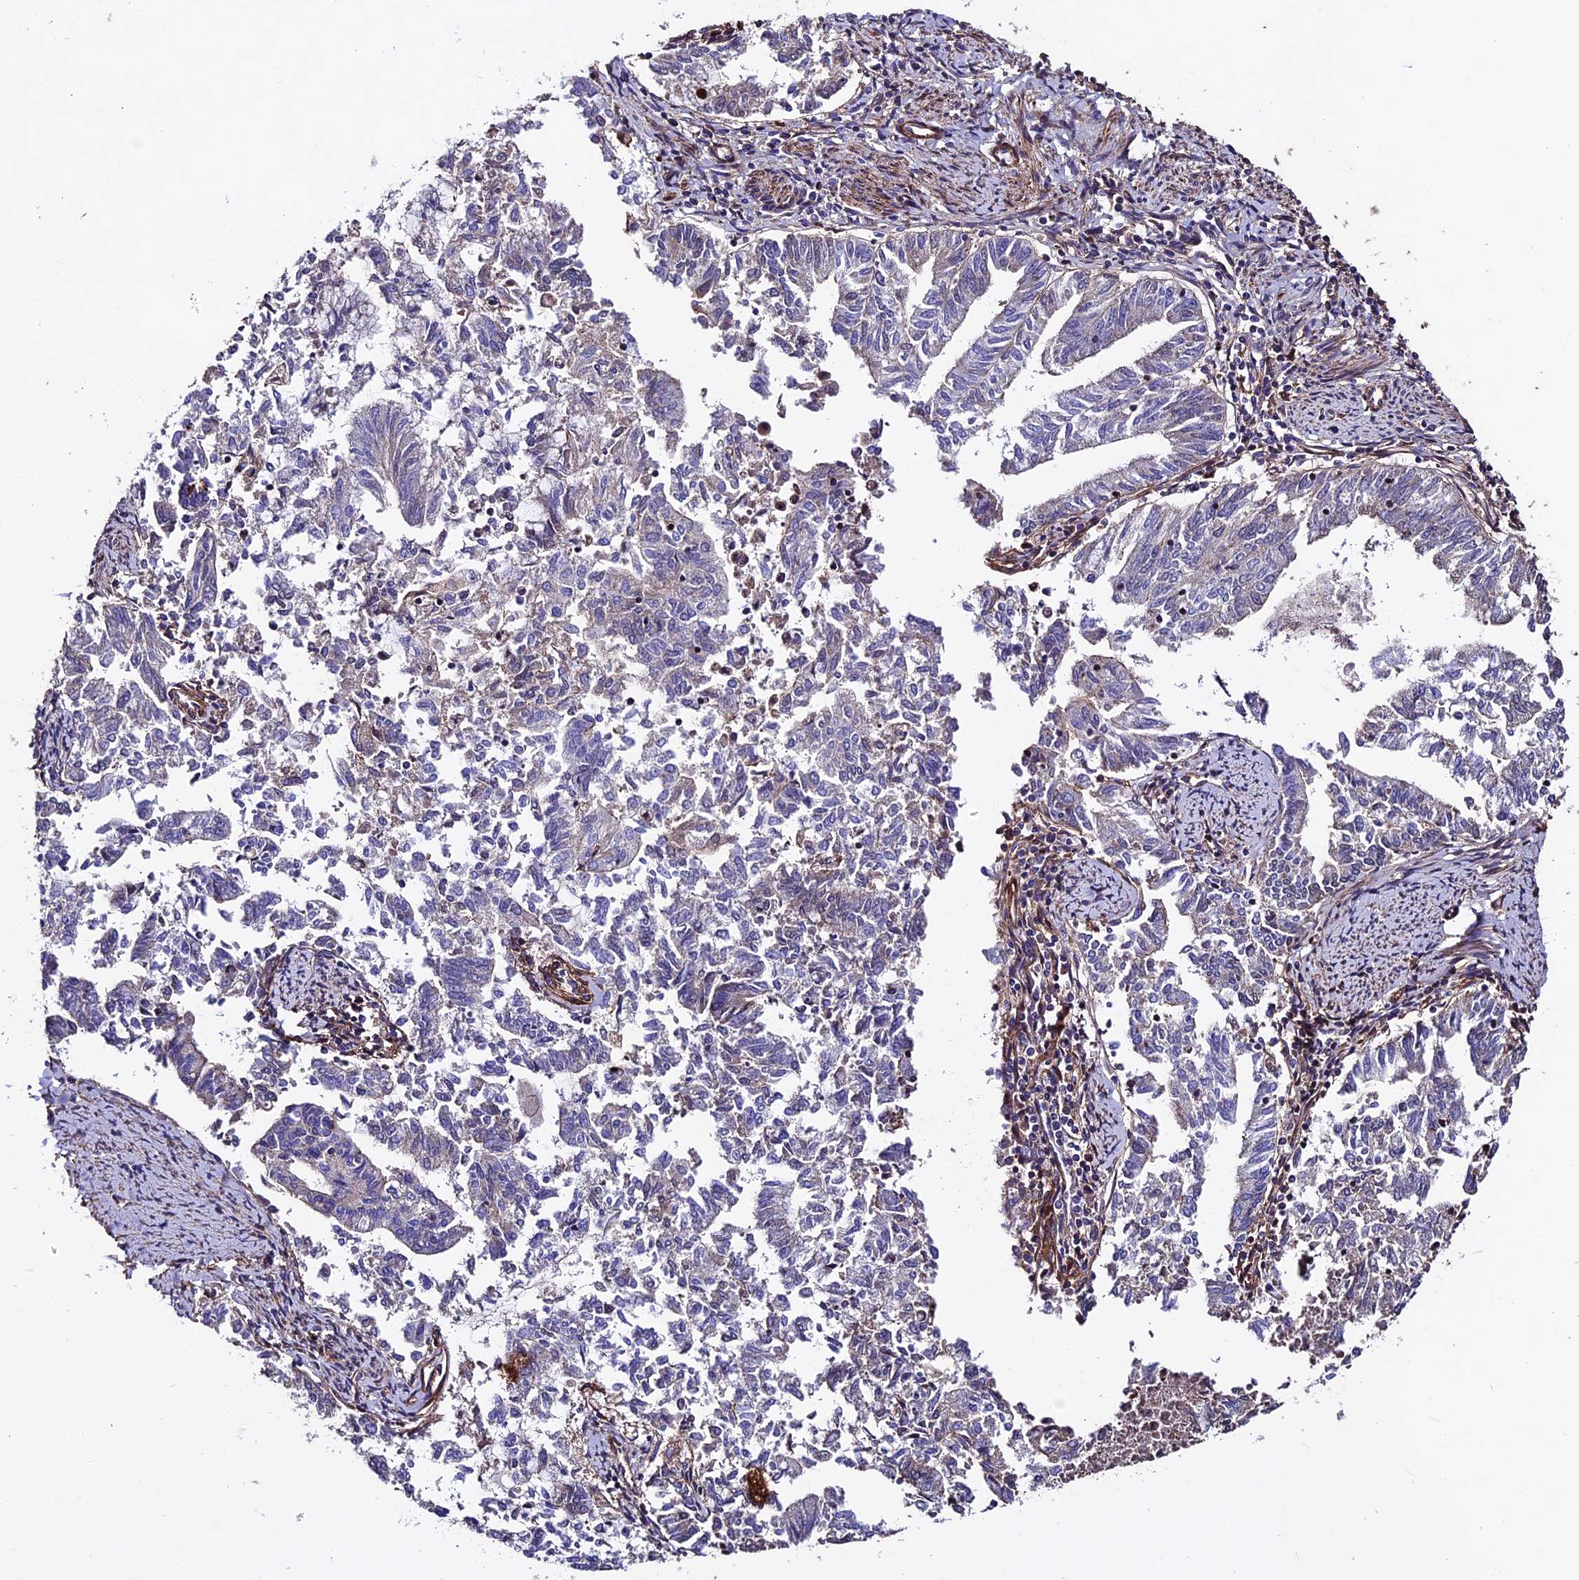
{"staining": {"intensity": "negative", "quantity": "none", "location": "none"}, "tissue": "endometrial cancer", "cell_type": "Tumor cells", "image_type": "cancer", "snomed": [{"axis": "morphology", "description": "Adenocarcinoma, NOS"}, {"axis": "topography", "description": "Endometrium"}], "caption": "Human endometrial adenocarcinoma stained for a protein using immunohistochemistry reveals no positivity in tumor cells.", "gene": "EVA1B", "patient": {"sex": "female", "age": 79}}